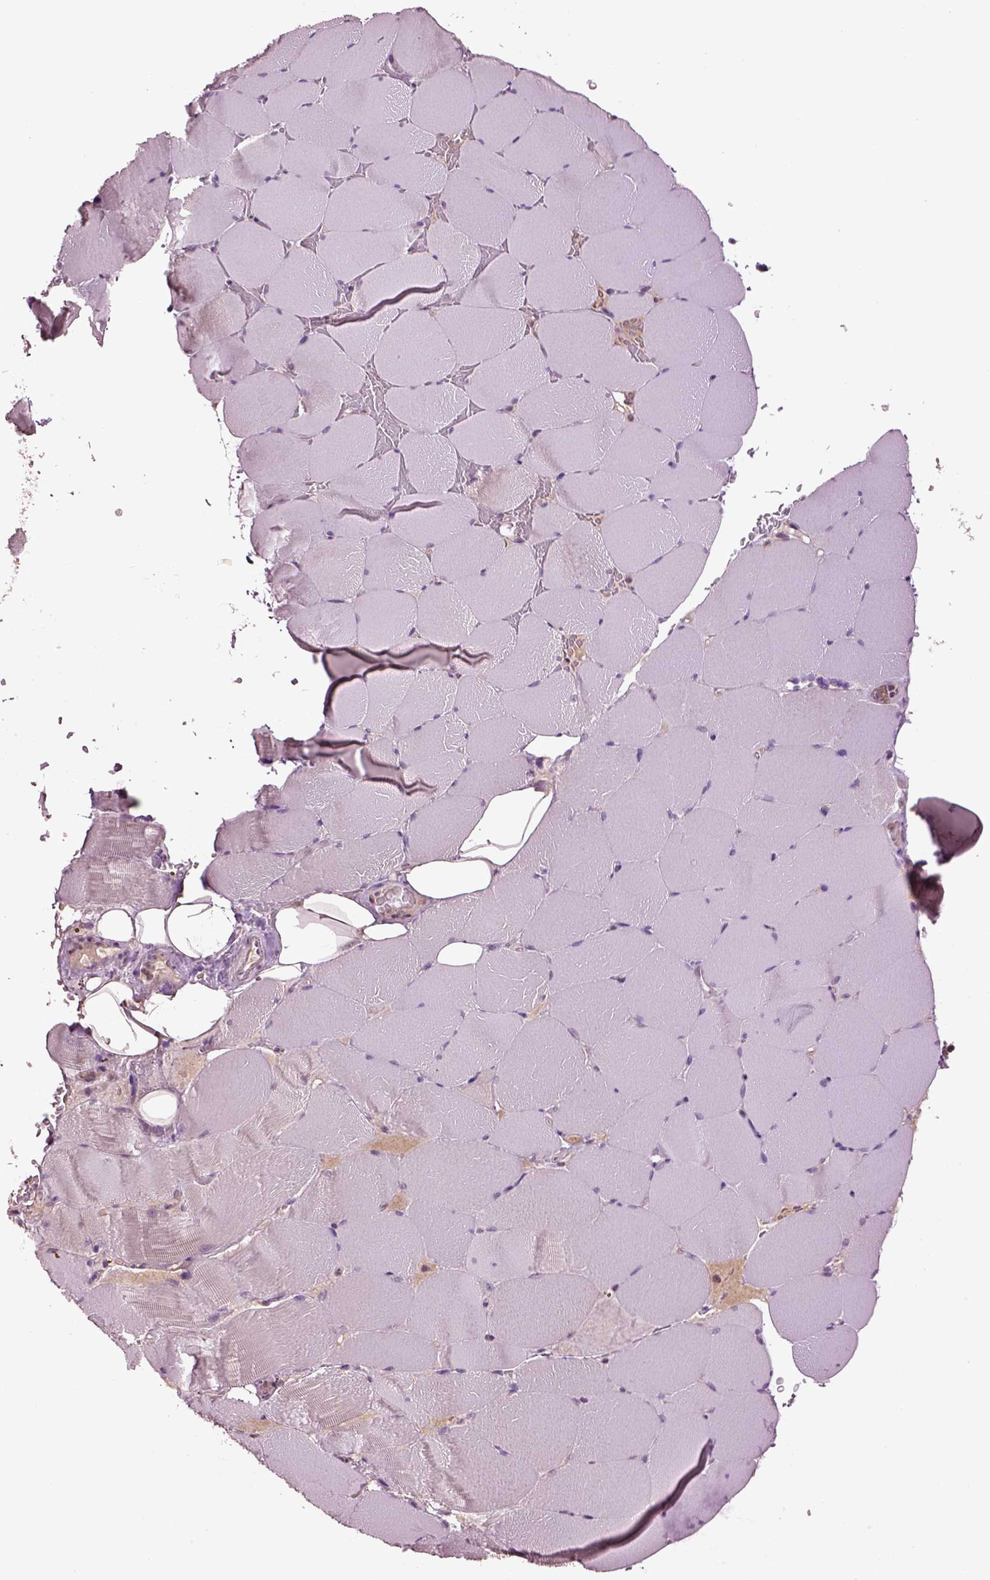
{"staining": {"intensity": "negative", "quantity": "none", "location": "none"}, "tissue": "skeletal muscle", "cell_type": "Myocytes", "image_type": "normal", "snomed": [{"axis": "morphology", "description": "Normal tissue, NOS"}, {"axis": "topography", "description": "Skeletal muscle"}], "caption": "This is a micrograph of IHC staining of benign skeletal muscle, which shows no positivity in myocytes.", "gene": "MDP1", "patient": {"sex": "female", "age": 37}}